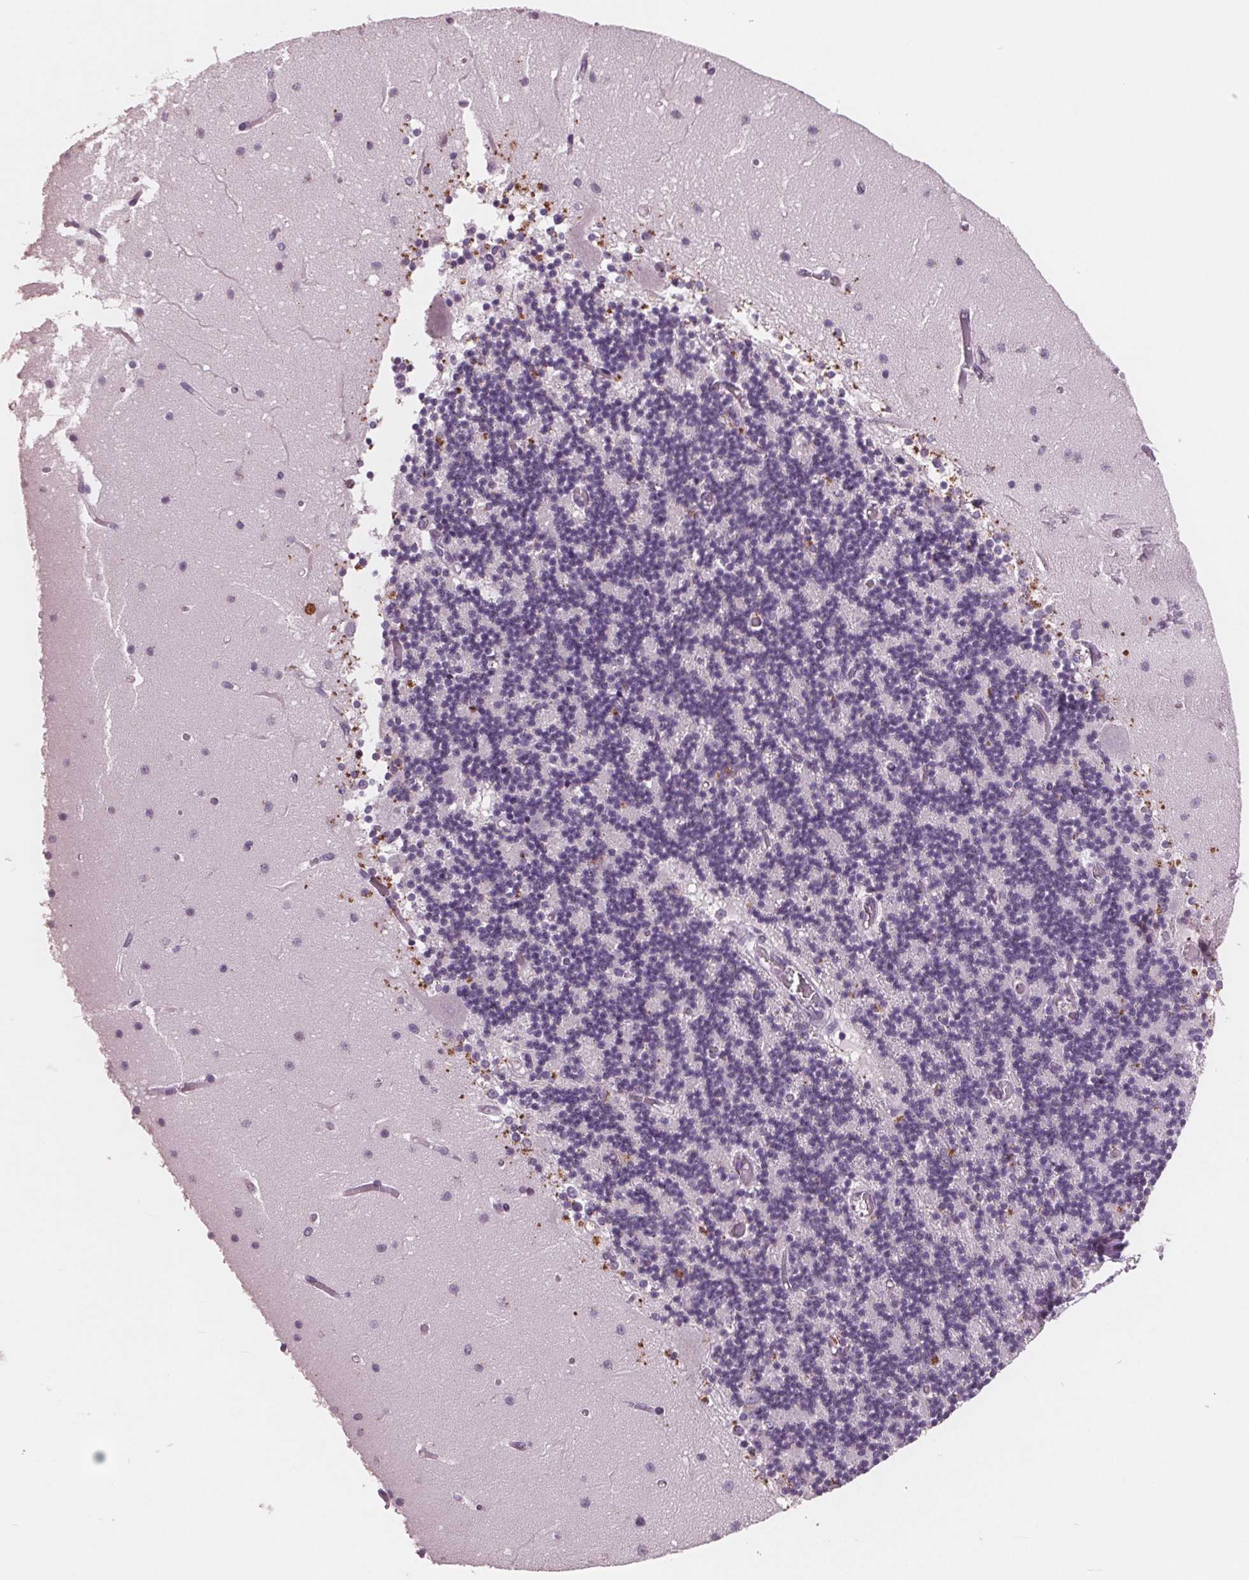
{"staining": {"intensity": "negative", "quantity": "none", "location": "none"}, "tissue": "cerebellum", "cell_type": "Cells in granular layer", "image_type": "normal", "snomed": [{"axis": "morphology", "description": "Normal tissue, NOS"}, {"axis": "topography", "description": "Cerebellum"}], "caption": "High power microscopy photomicrograph of an immunohistochemistry histopathology image of normal cerebellum, revealing no significant expression in cells in granular layer. (DAB (3,3'-diaminobenzidine) immunohistochemistry (IHC) with hematoxylin counter stain).", "gene": "PTPN14", "patient": {"sex": "female", "age": 28}}